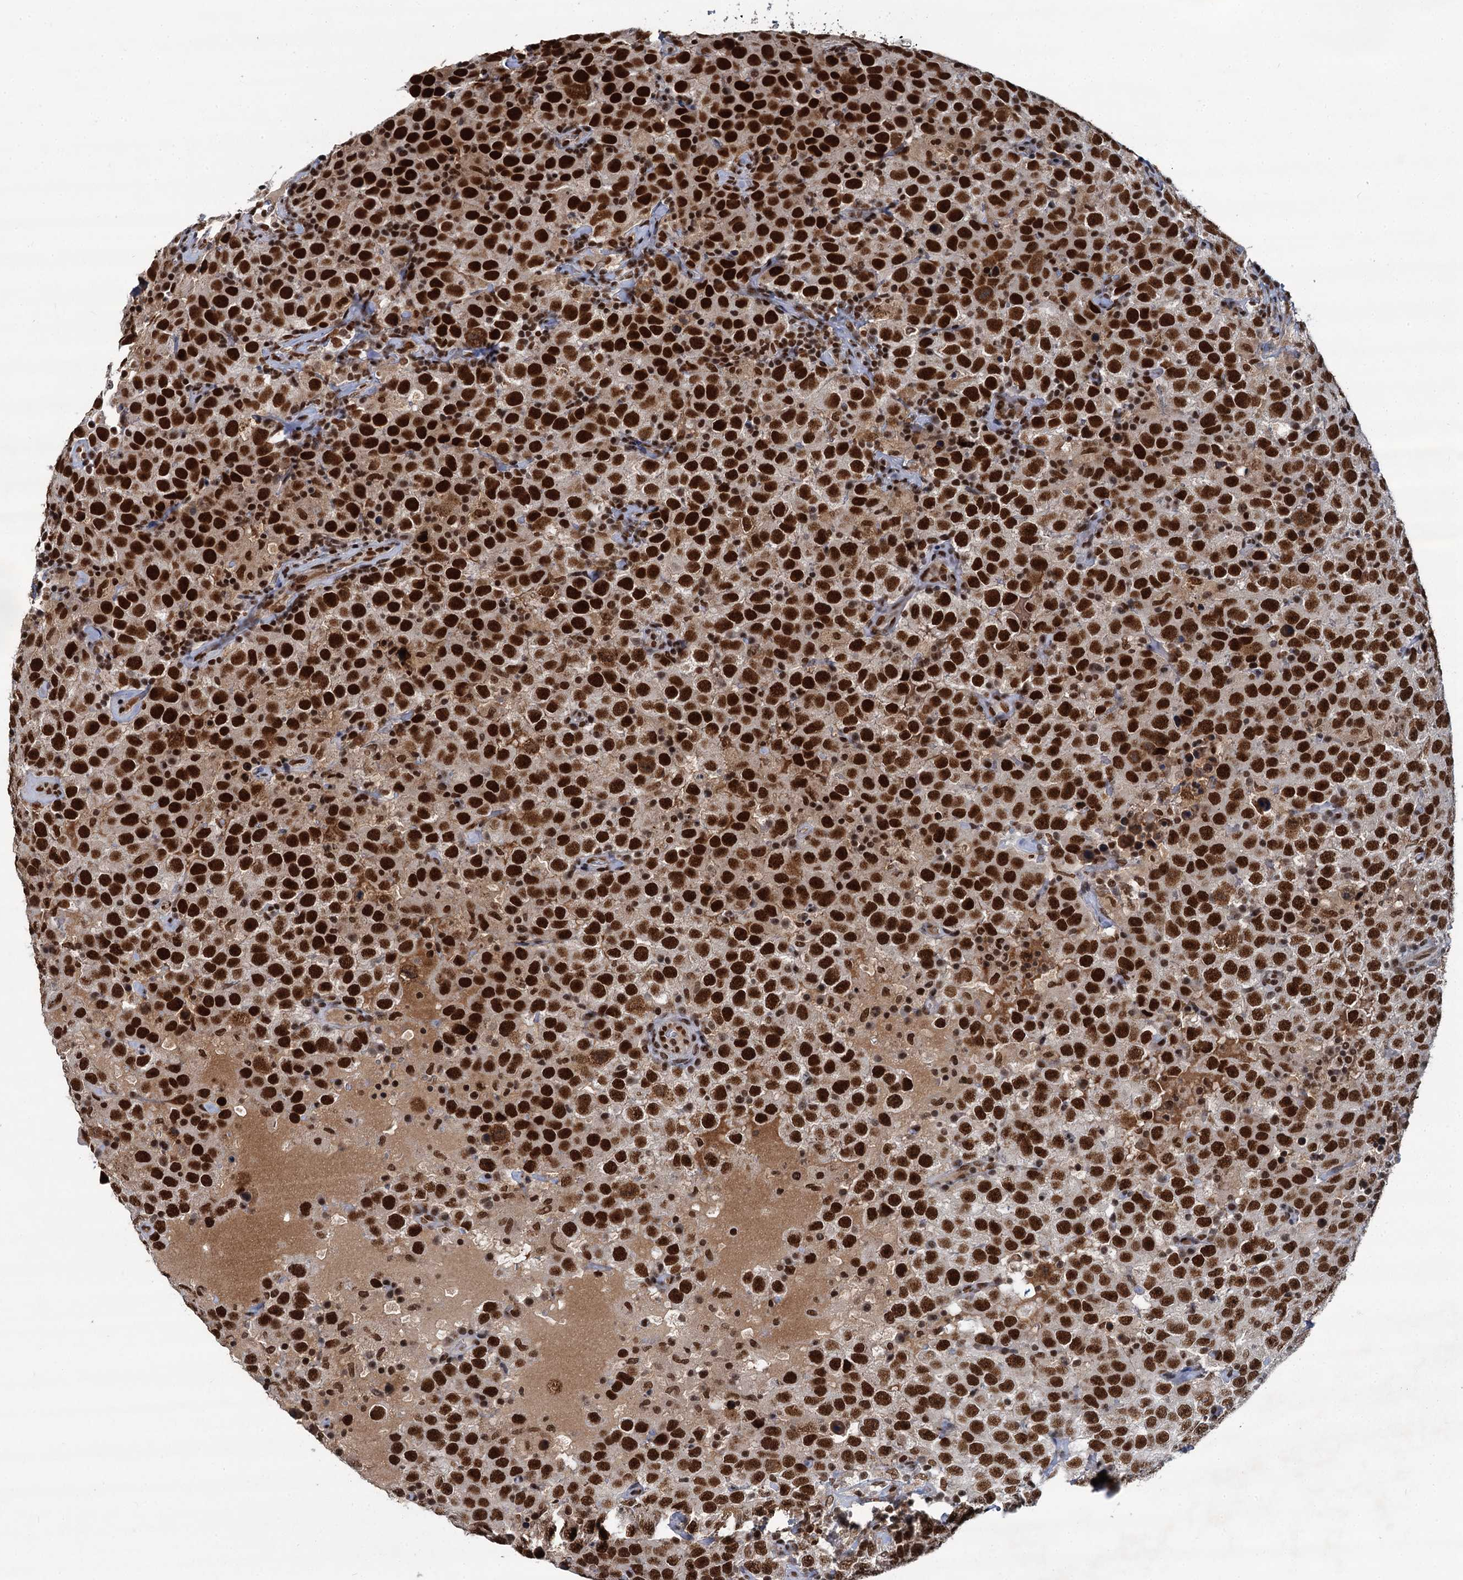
{"staining": {"intensity": "strong", "quantity": ">75%", "location": "nuclear"}, "tissue": "testis cancer", "cell_type": "Tumor cells", "image_type": "cancer", "snomed": [{"axis": "morphology", "description": "Seminoma, NOS"}, {"axis": "topography", "description": "Testis"}], "caption": "Human testis cancer (seminoma) stained with a protein marker shows strong staining in tumor cells.", "gene": "PPHLN1", "patient": {"sex": "male", "age": 41}}